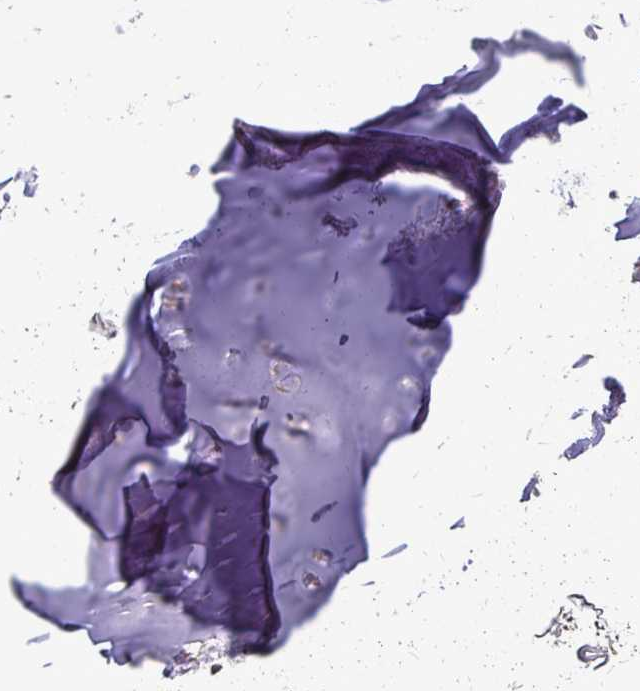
{"staining": {"intensity": "weak", "quantity": "<25%", "location": "cytoplasmic/membranous"}, "tissue": "soft tissue", "cell_type": "Chondrocytes", "image_type": "normal", "snomed": [{"axis": "morphology", "description": "Normal tissue, NOS"}, {"axis": "topography", "description": "Cartilage tissue"}, {"axis": "topography", "description": "Bronchus"}, {"axis": "topography", "description": "Peripheral nerve tissue"}], "caption": "Immunohistochemistry (IHC) of benign human soft tissue reveals no positivity in chondrocytes.", "gene": "RPS3", "patient": {"sex": "female", "age": 59}}